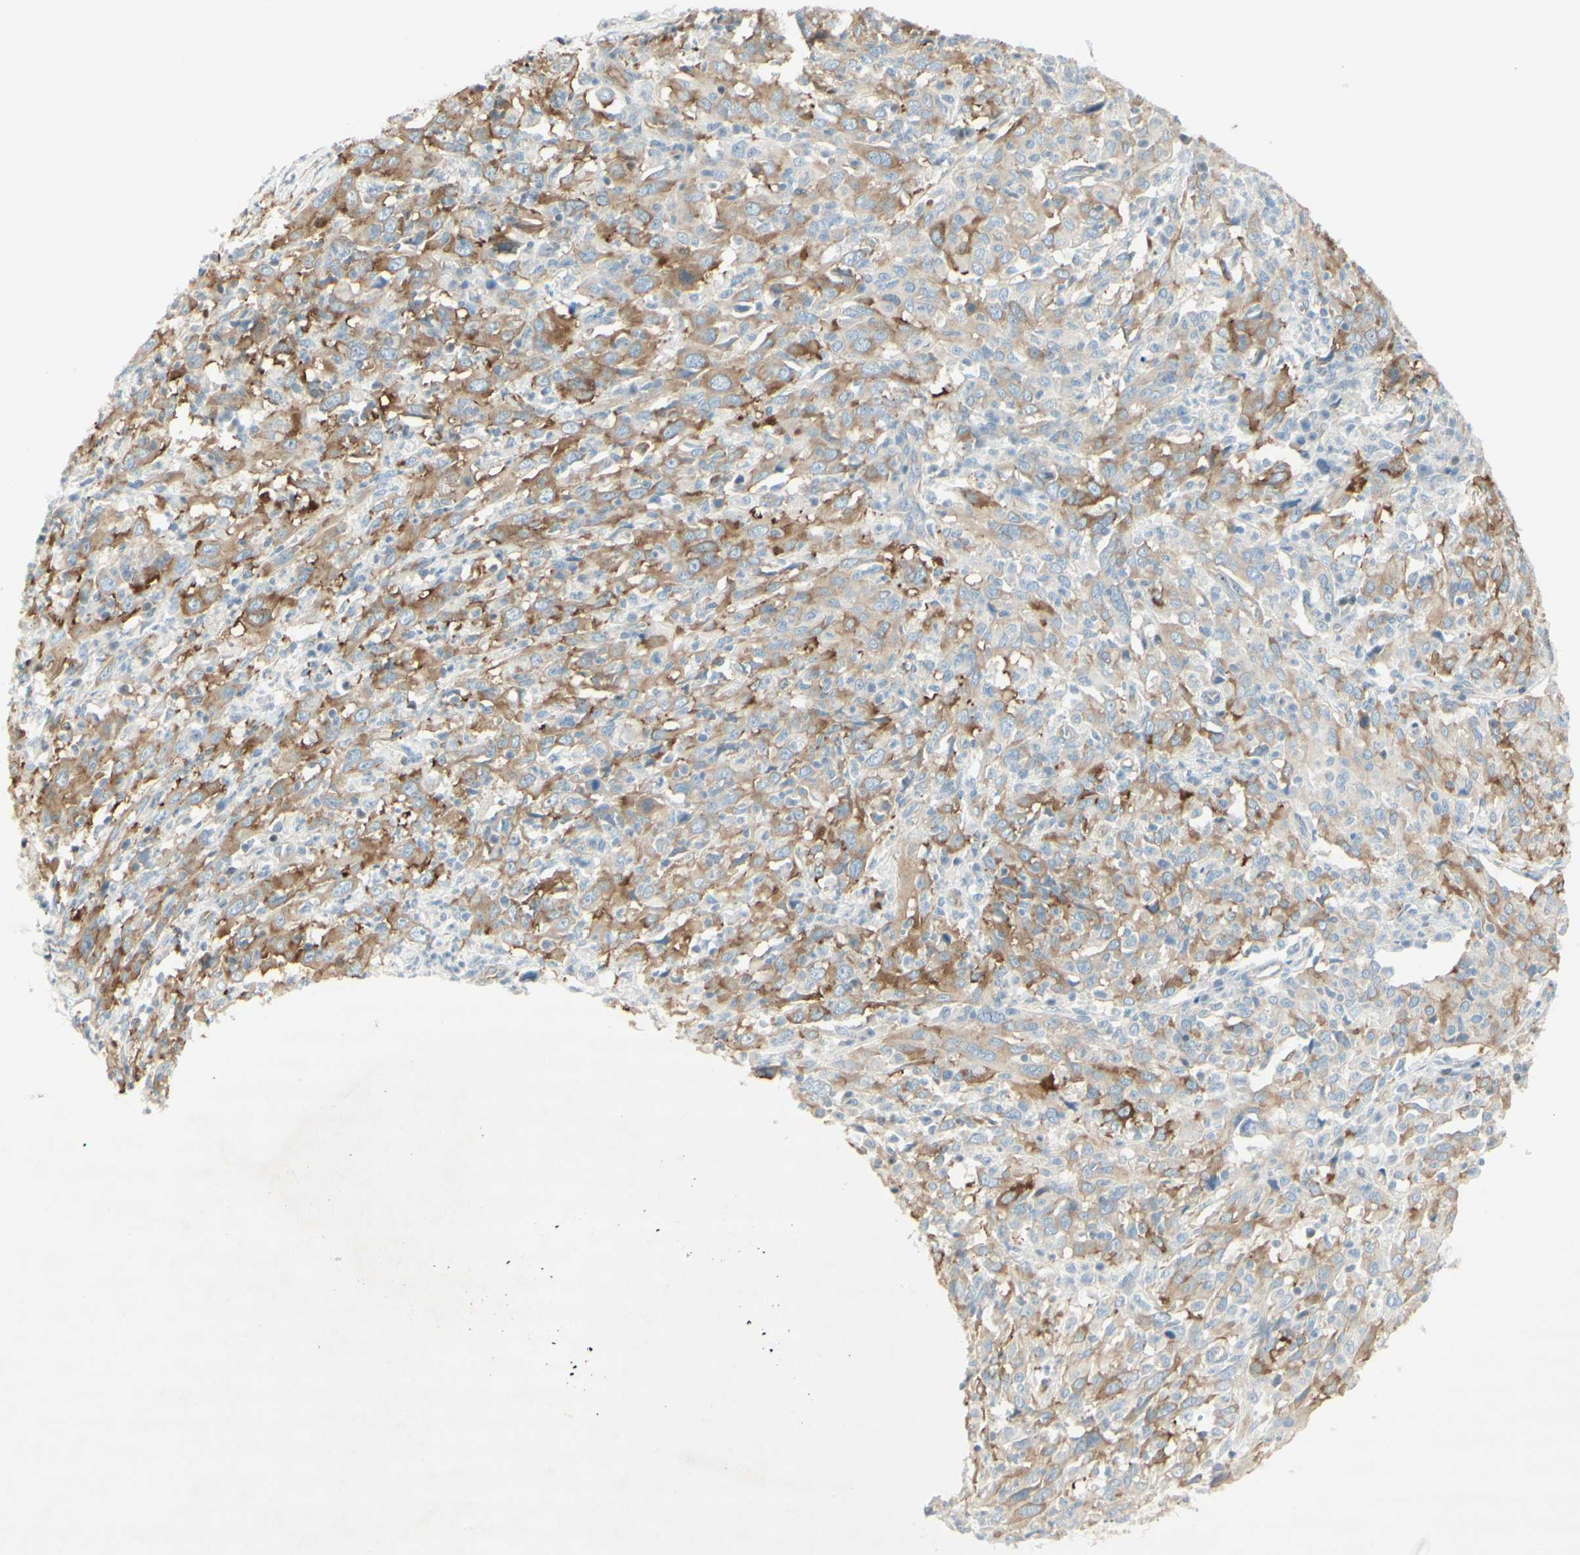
{"staining": {"intensity": "moderate", "quantity": "25%-75%", "location": "cytoplasmic/membranous"}, "tissue": "cervical cancer", "cell_type": "Tumor cells", "image_type": "cancer", "snomed": [{"axis": "morphology", "description": "Squamous cell carcinoma, NOS"}, {"axis": "topography", "description": "Cervix"}], "caption": "Tumor cells exhibit medium levels of moderate cytoplasmic/membranous expression in about 25%-75% of cells in human squamous cell carcinoma (cervical).", "gene": "MAP1B", "patient": {"sex": "female", "age": 46}}